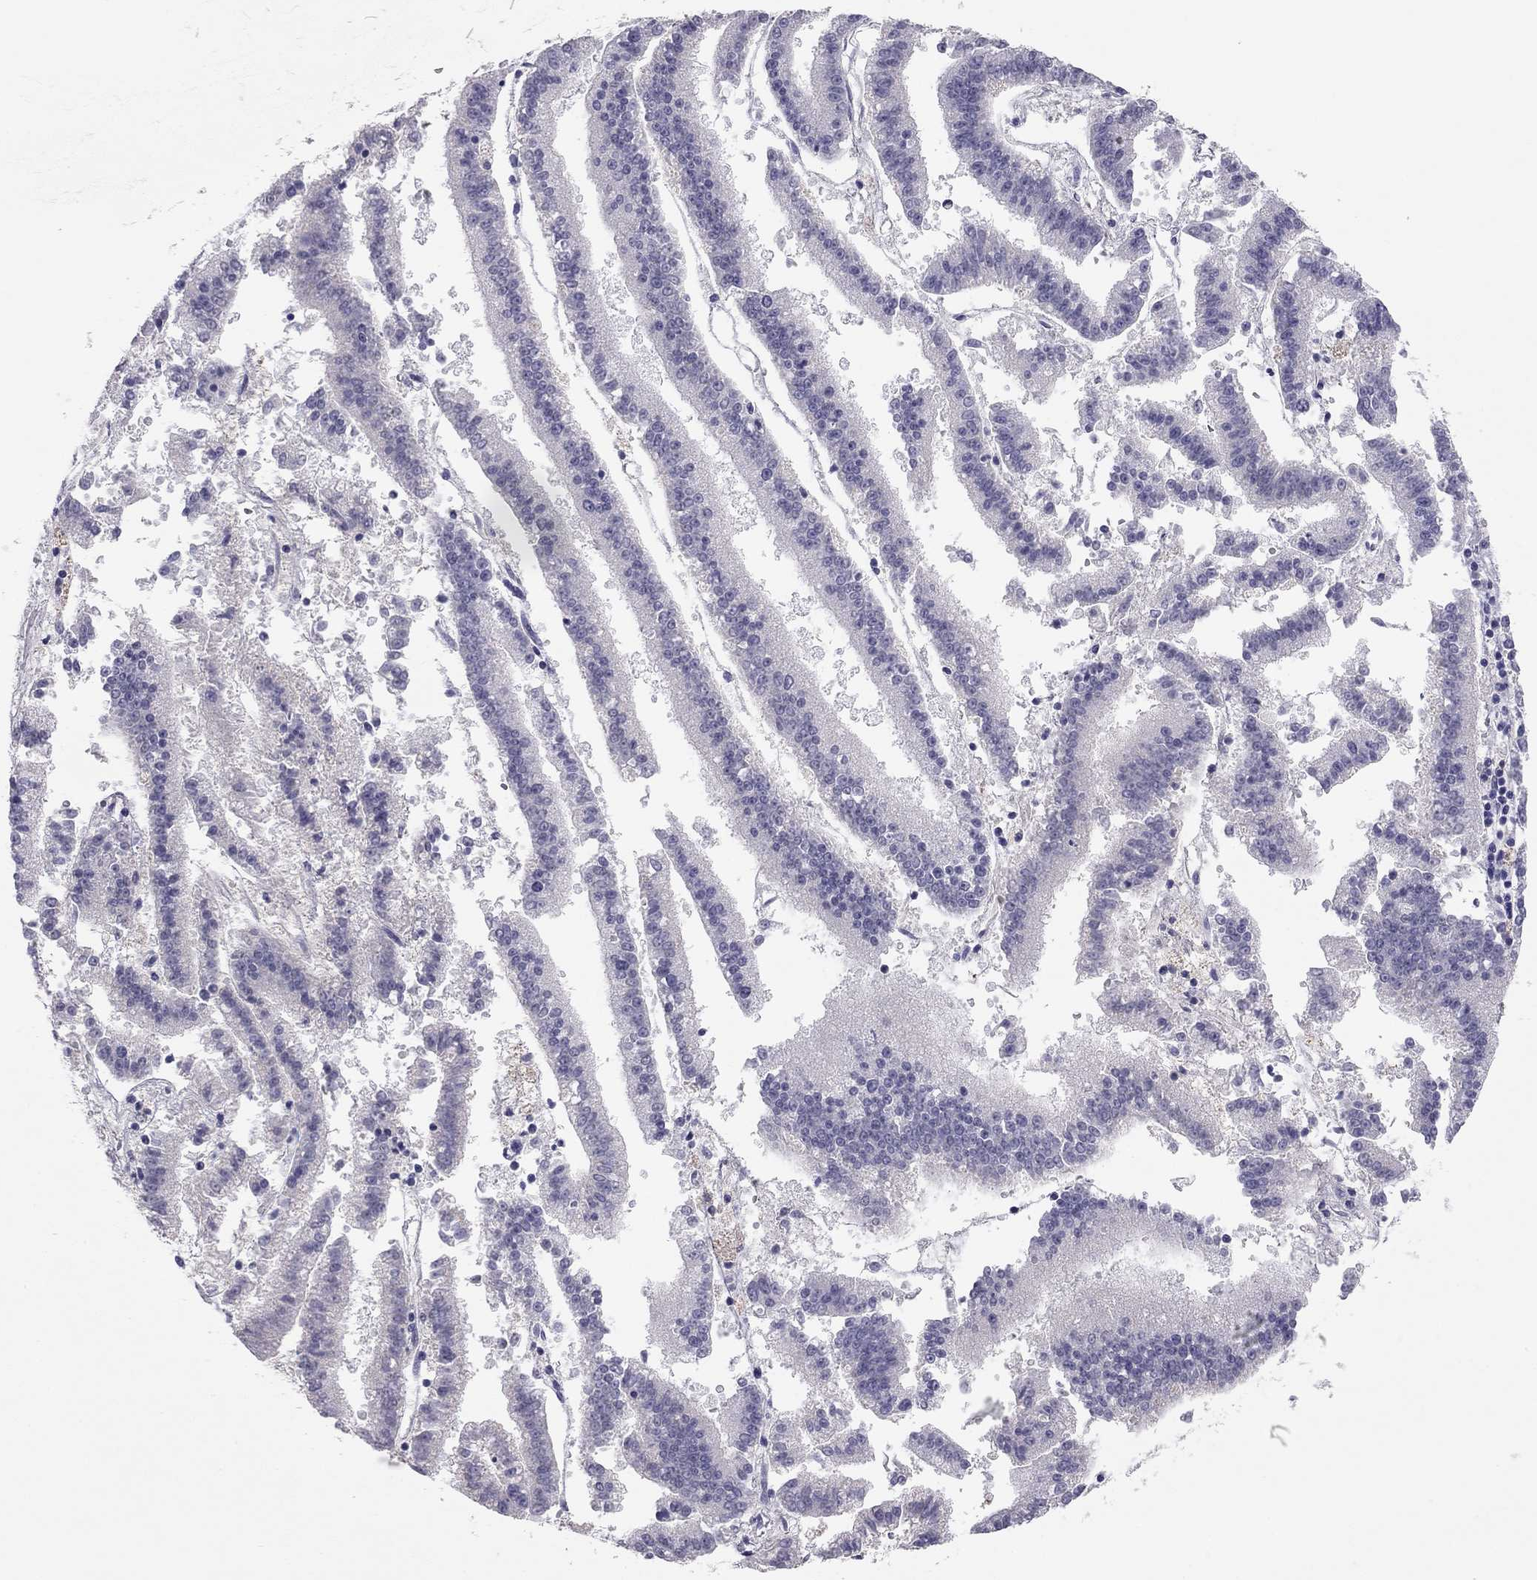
{"staining": {"intensity": "negative", "quantity": "none", "location": "none"}, "tissue": "endometrial cancer", "cell_type": "Tumor cells", "image_type": "cancer", "snomed": [{"axis": "morphology", "description": "Adenocarcinoma, NOS"}, {"axis": "topography", "description": "Endometrium"}], "caption": "Human adenocarcinoma (endometrial) stained for a protein using IHC demonstrates no staining in tumor cells.", "gene": "ADORA2A", "patient": {"sex": "female", "age": 66}}